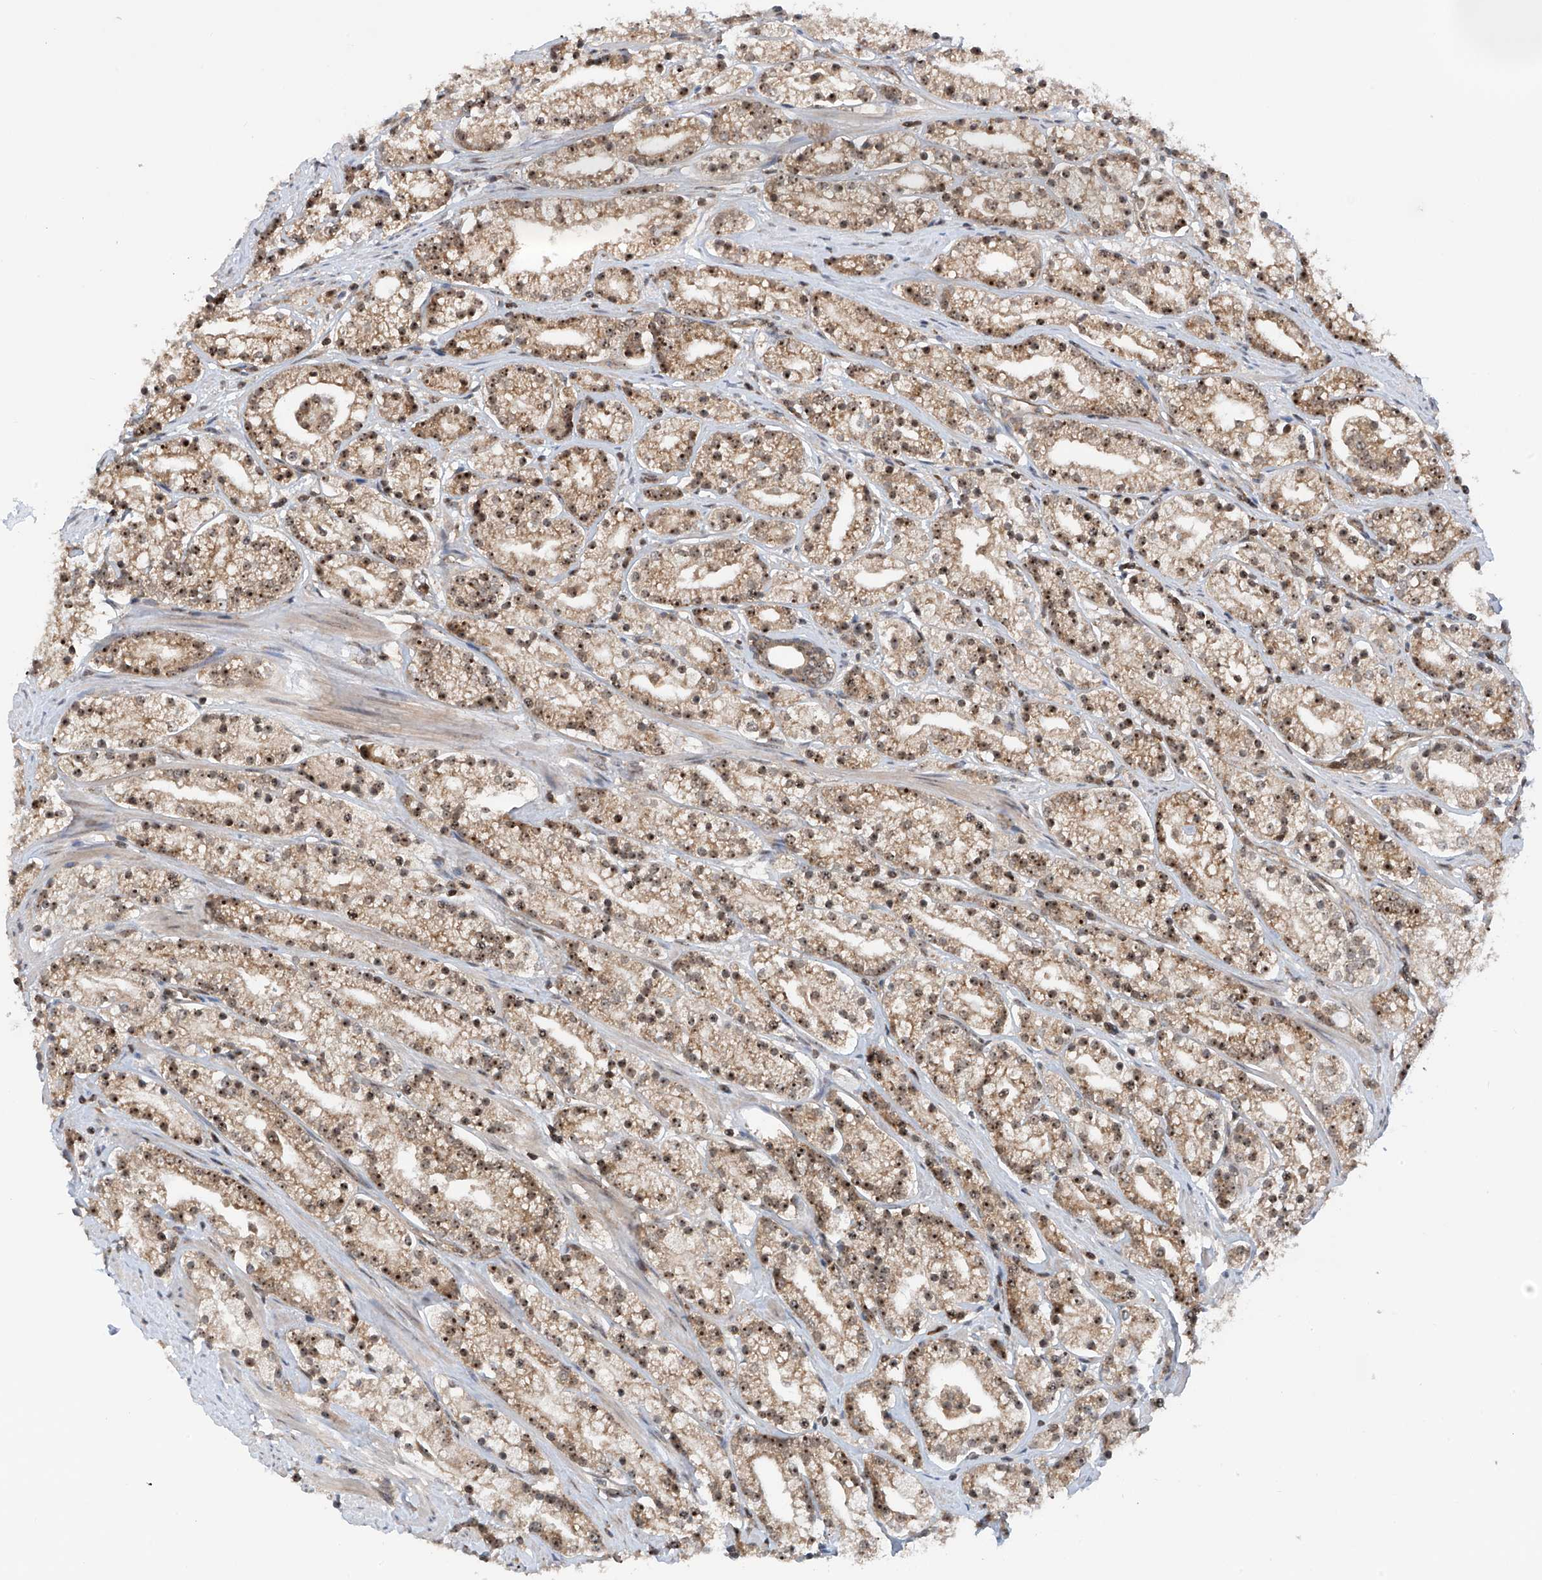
{"staining": {"intensity": "moderate", "quantity": ">75%", "location": "cytoplasmic/membranous,nuclear"}, "tissue": "prostate cancer", "cell_type": "Tumor cells", "image_type": "cancer", "snomed": [{"axis": "morphology", "description": "Adenocarcinoma, High grade"}, {"axis": "topography", "description": "Prostate"}], "caption": "The micrograph exhibits staining of prostate cancer (high-grade adenocarcinoma), revealing moderate cytoplasmic/membranous and nuclear protein staining (brown color) within tumor cells.", "gene": "C1orf131", "patient": {"sex": "male", "age": 69}}